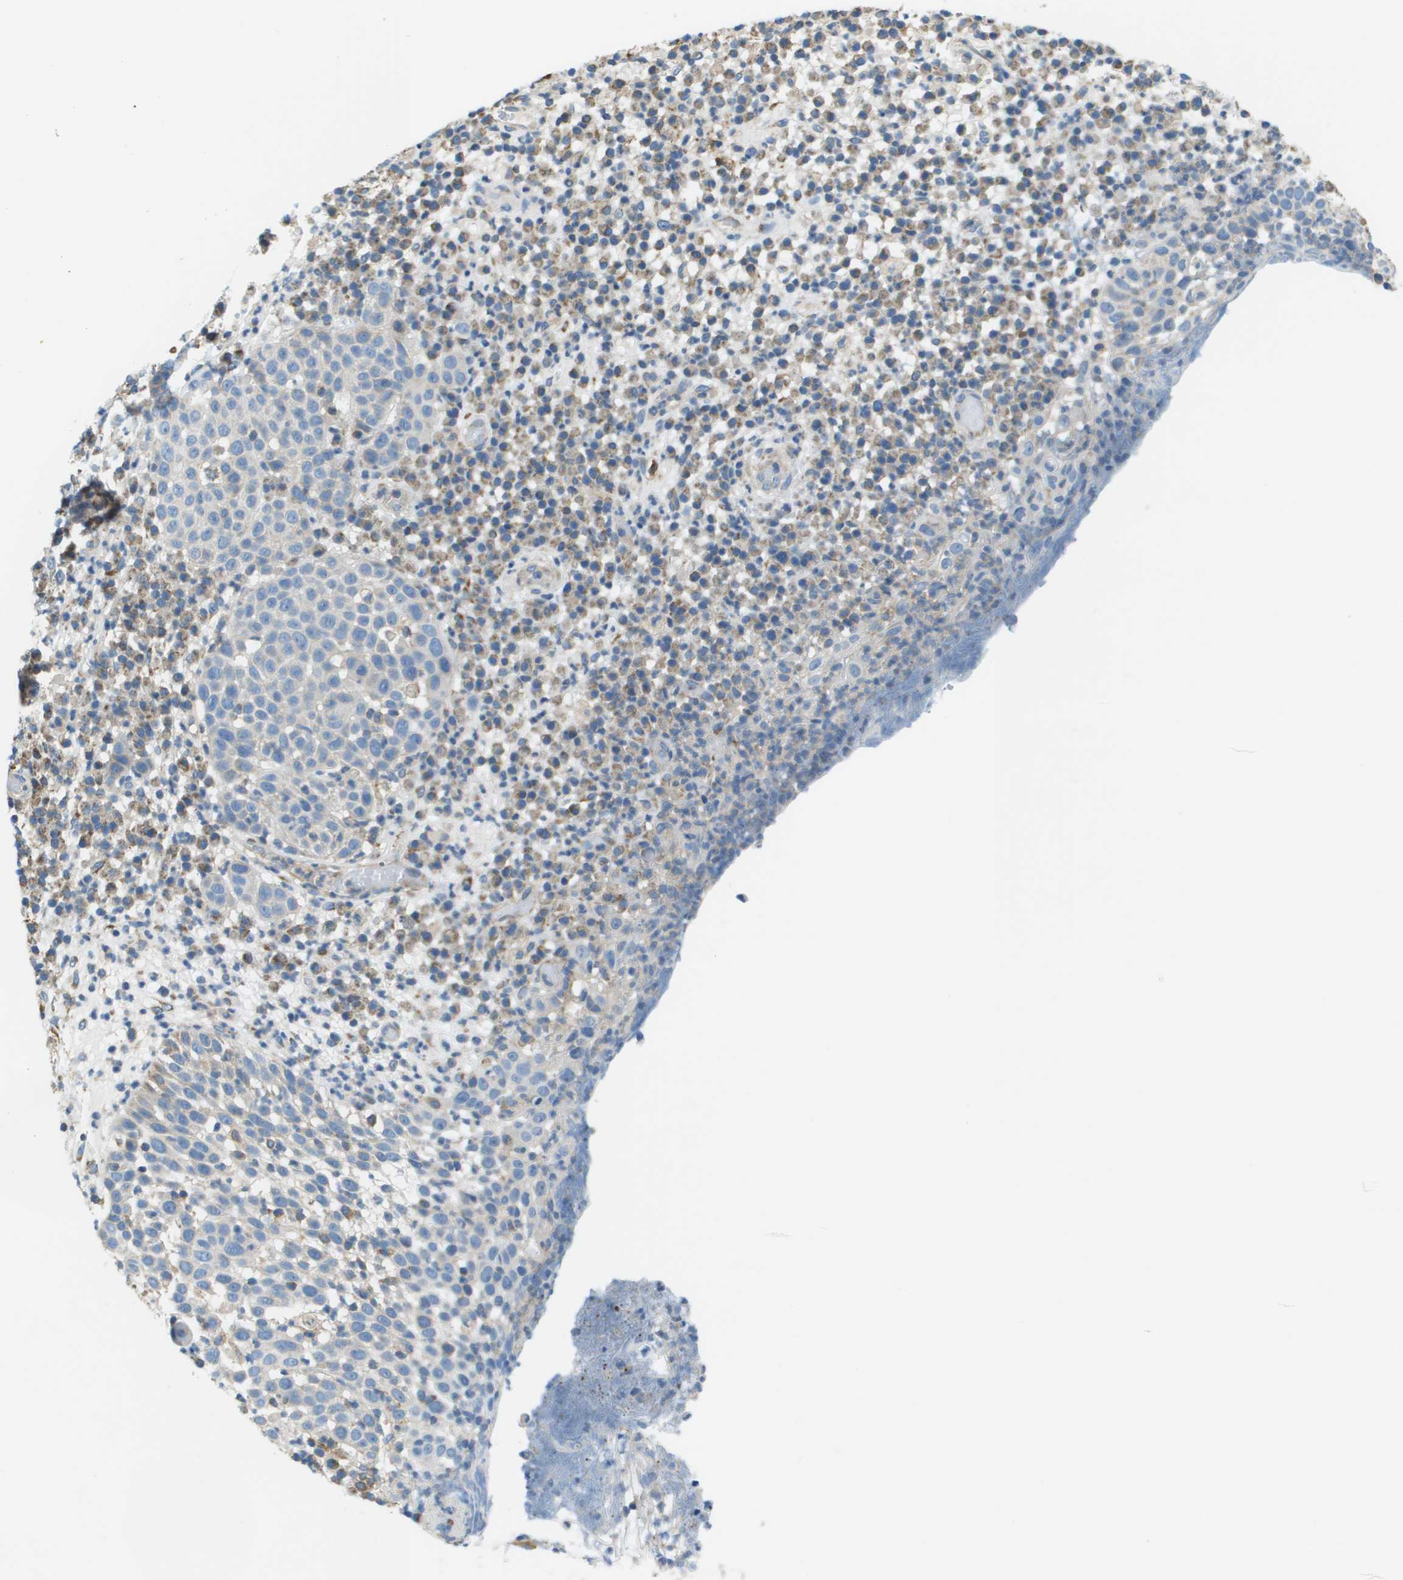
{"staining": {"intensity": "negative", "quantity": "none", "location": "none"}, "tissue": "skin cancer", "cell_type": "Tumor cells", "image_type": "cancer", "snomed": [{"axis": "morphology", "description": "Squamous cell carcinoma in situ, NOS"}, {"axis": "morphology", "description": "Squamous cell carcinoma, NOS"}, {"axis": "topography", "description": "Skin"}], "caption": "Tumor cells show no significant protein positivity in skin cancer. (DAB immunohistochemistry, high magnification).", "gene": "TAOK3", "patient": {"sex": "male", "age": 93}}